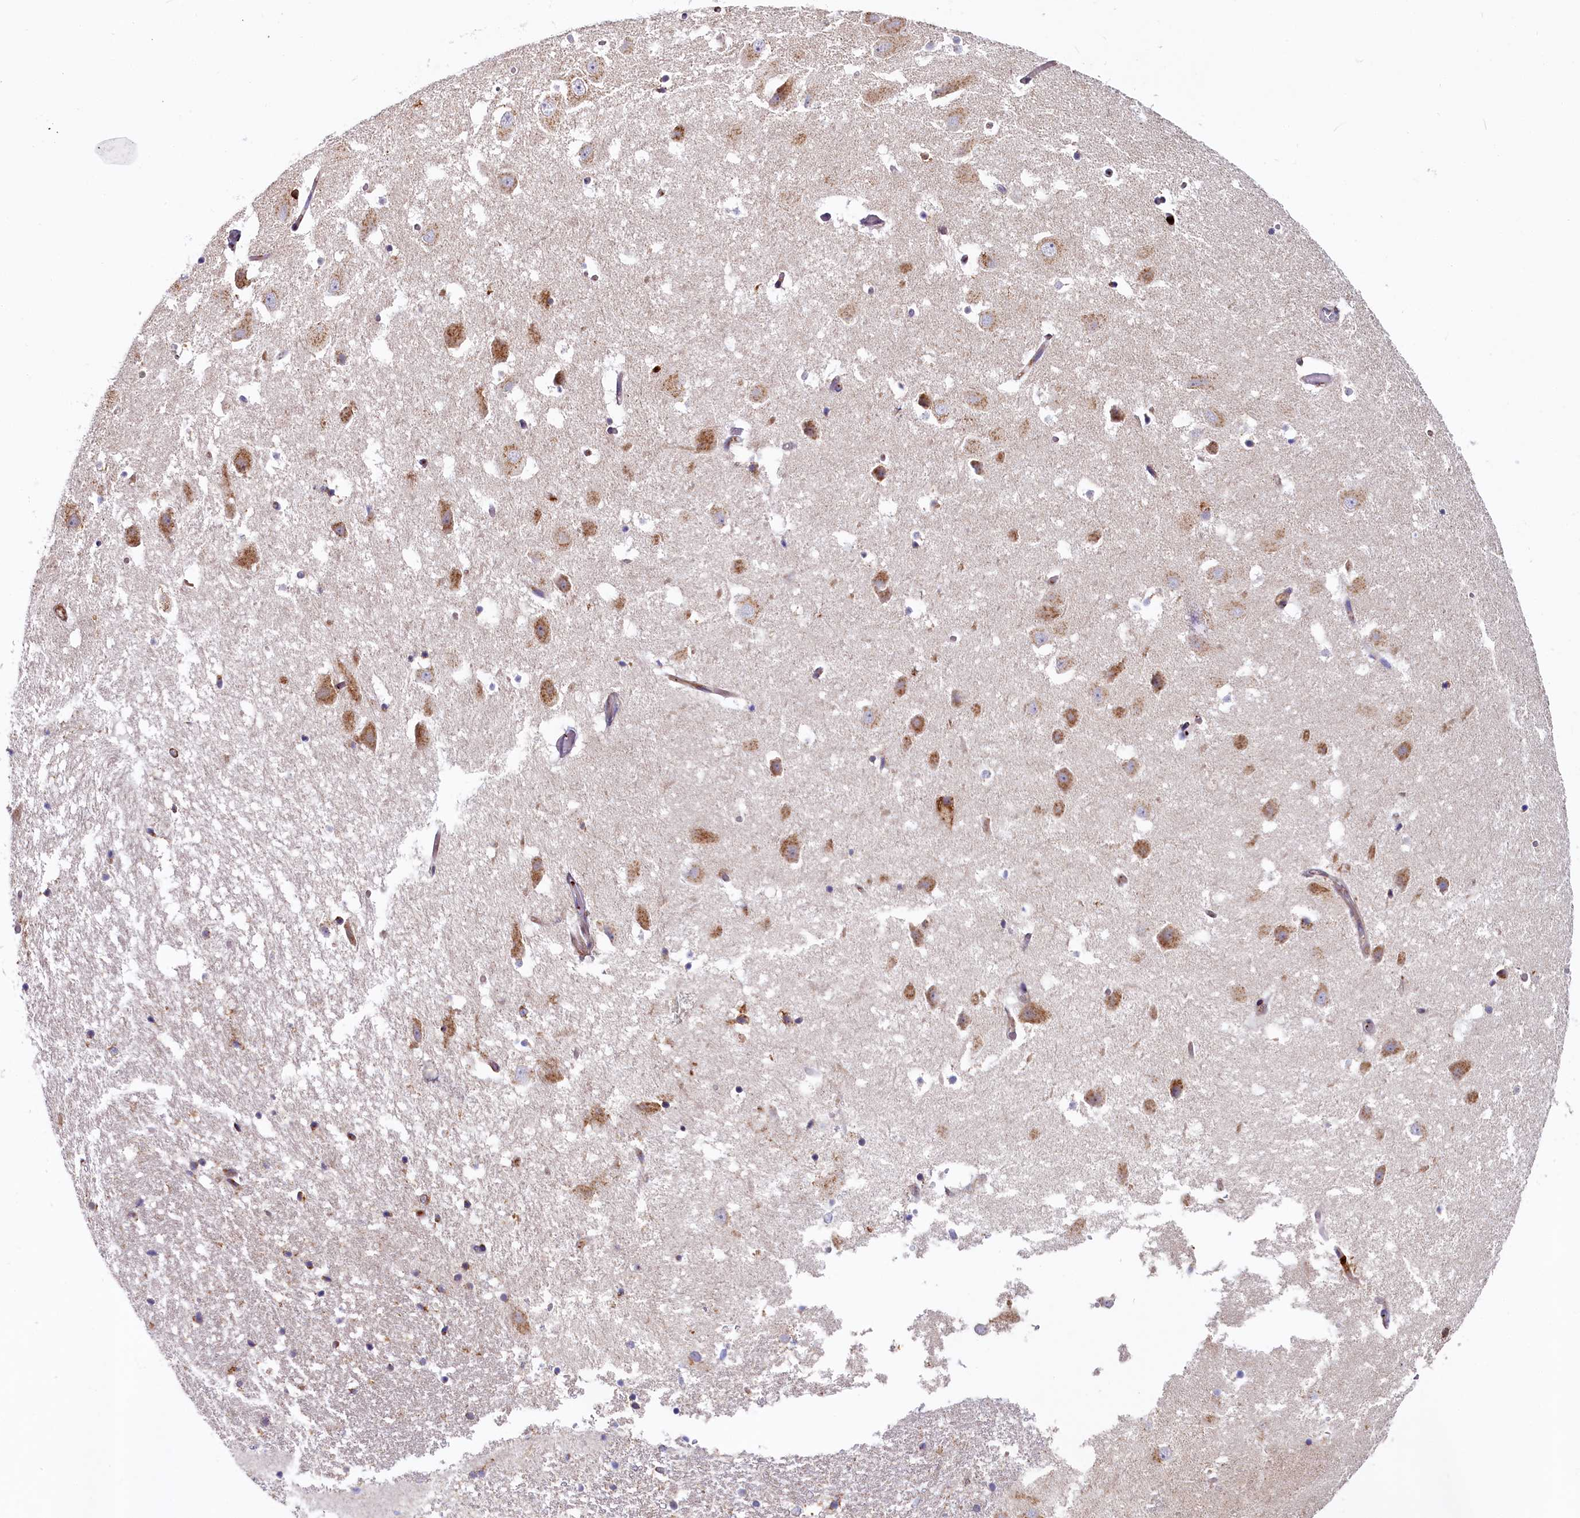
{"staining": {"intensity": "weak", "quantity": "<25%", "location": "cytoplasmic/membranous"}, "tissue": "hippocampus", "cell_type": "Glial cells", "image_type": "normal", "snomed": [{"axis": "morphology", "description": "Normal tissue, NOS"}, {"axis": "topography", "description": "Hippocampus"}], "caption": "Histopathology image shows no protein positivity in glial cells of benign hippocampus.", "gene": "BET1L", "patient": {"sex": "female", "age": 52}}